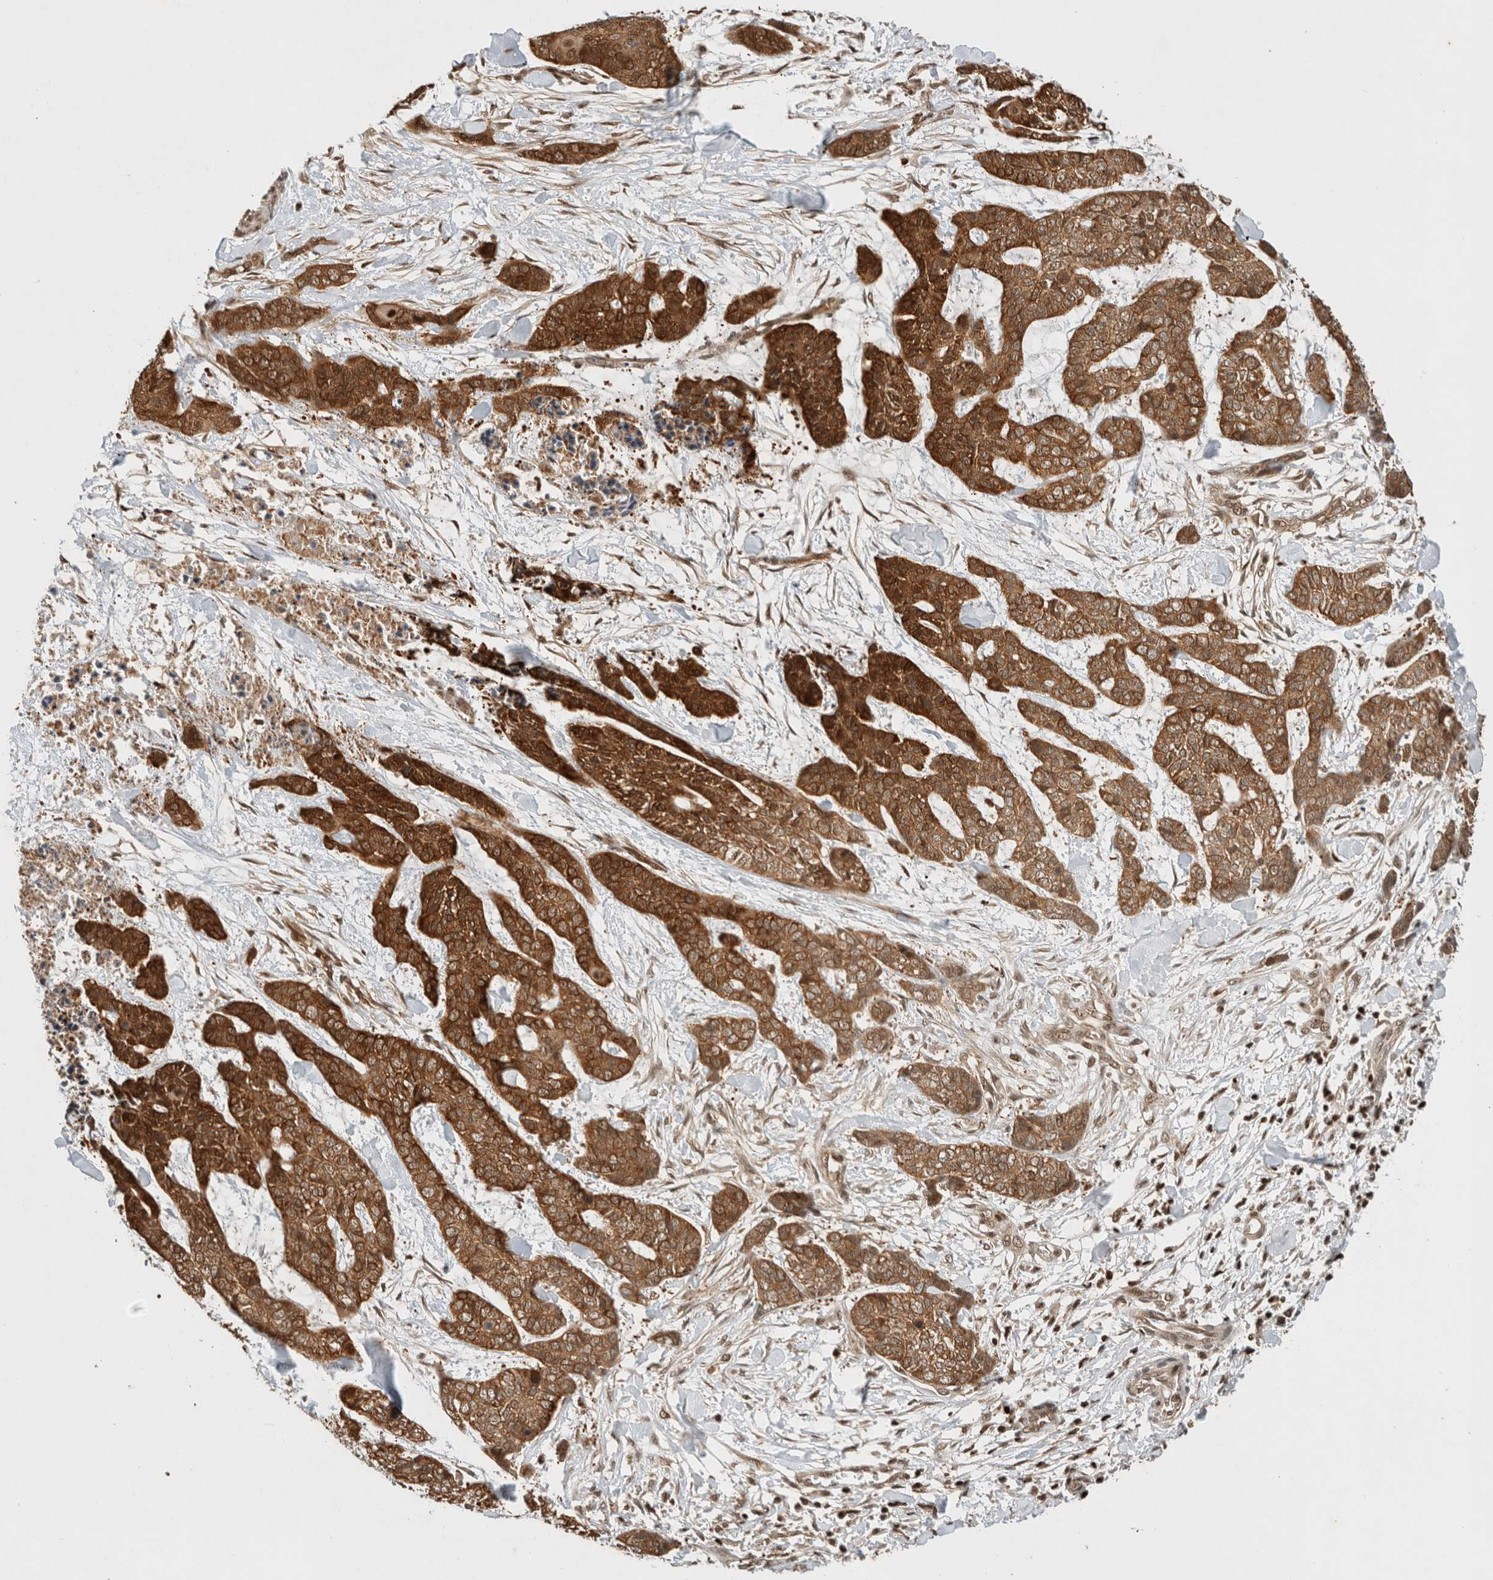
{"staining": {"intensity": "strong", "quantity": ">75%", "location": "cytoplasmic/membranous"}, "tissue": "skin cancer", "cell_type": "Tumor cells", "image_type": "cancer", "snomed": [{"axis": "morphology", "description": "Basal cell carcinoma"}, {"axis": "topography", "description": "Skin"}], "caption": "A micrograph showing strong cytoplasmic/membranous staining in approximately >75% of tumor cells in skin cancer (basal cell carcinoma), as visualized by brown immunohistochemical staining.", "gene": "SNRNP40", "patient": {"sex": "female", "age": 64}}